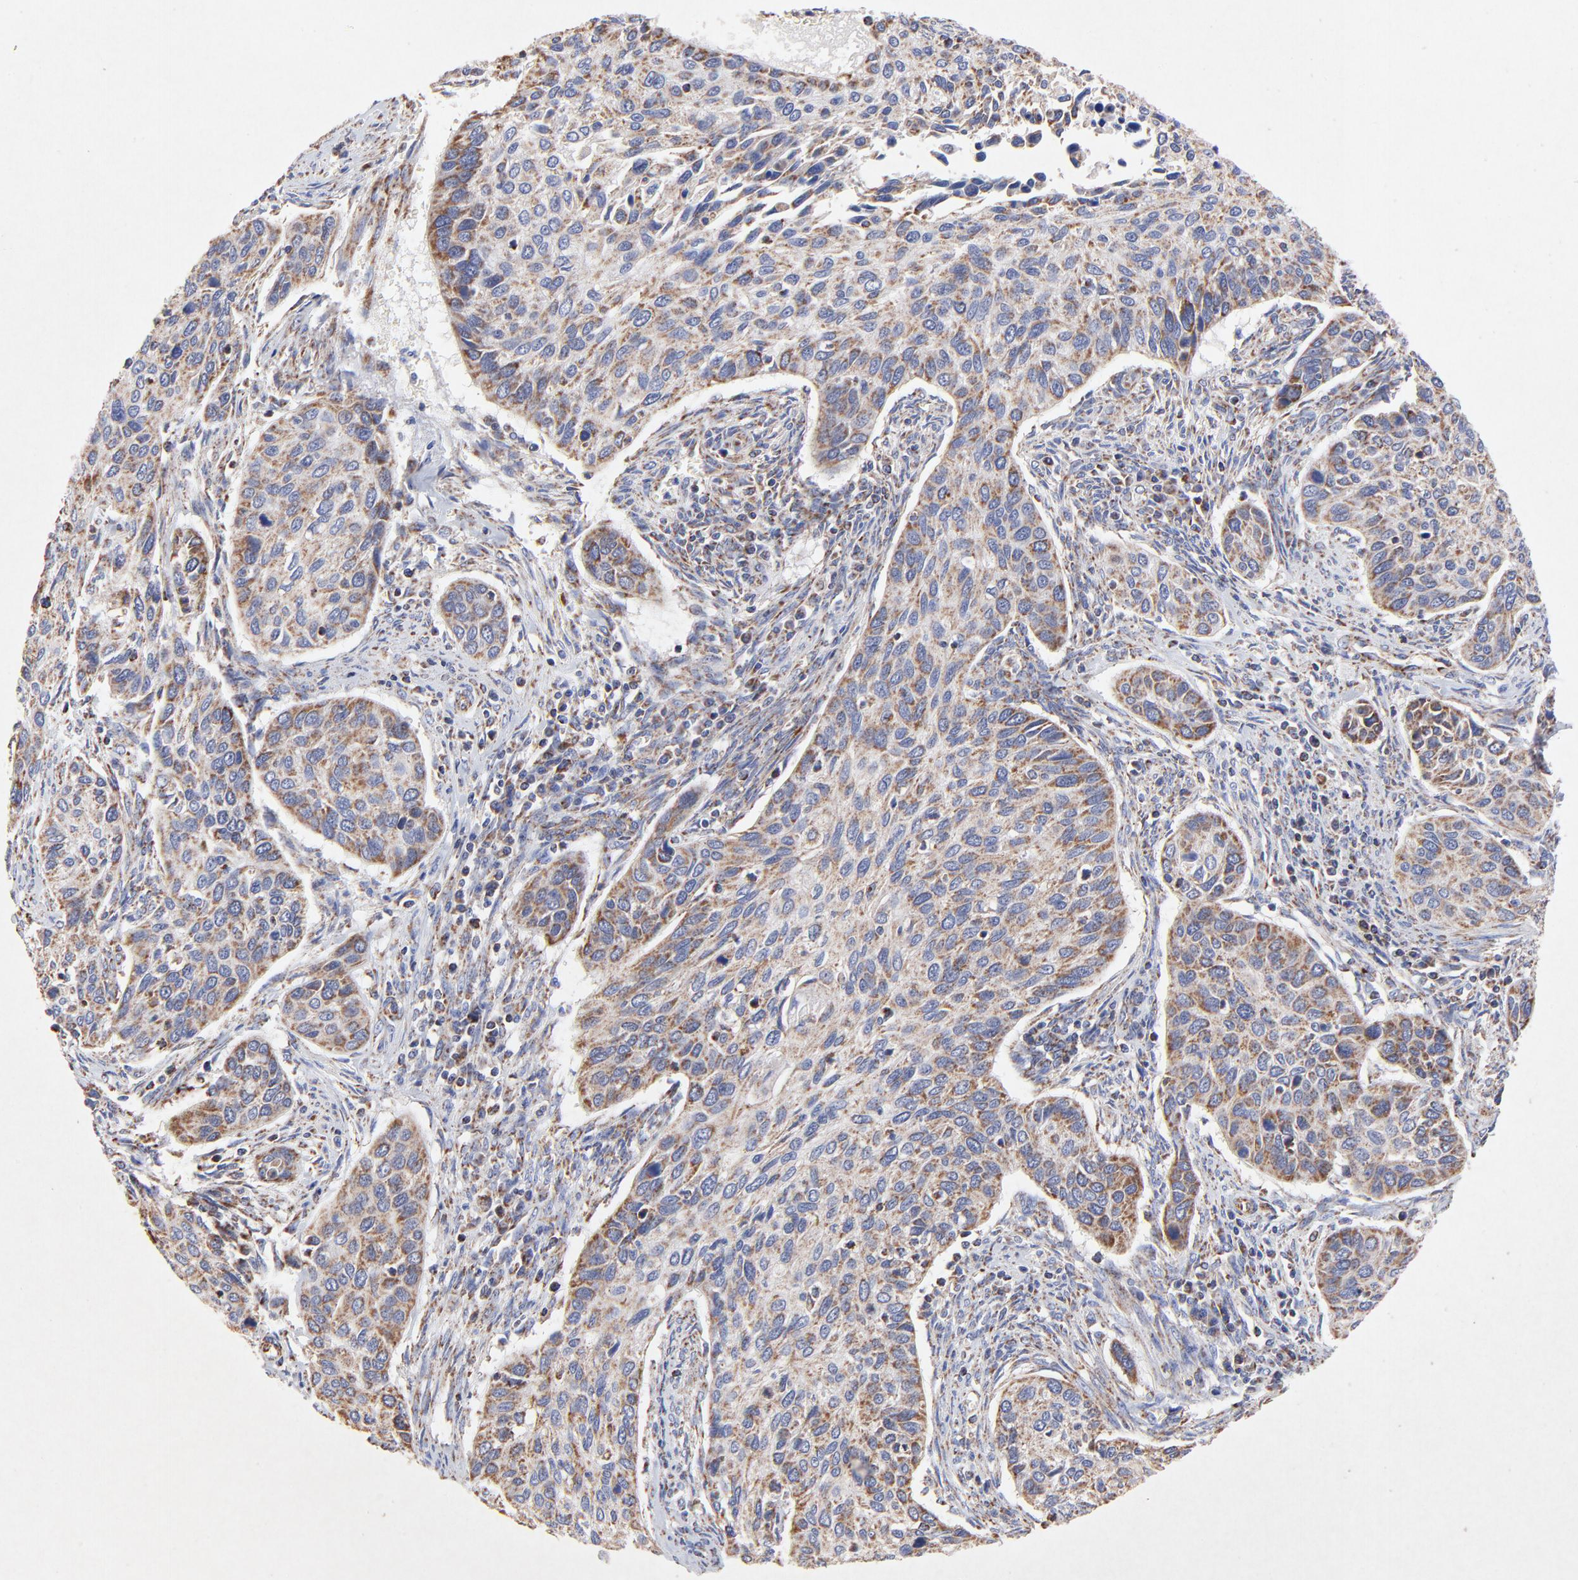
{"staining": {"intensity": "moderate", "quantity": ">75%", "location": "cytoplasmic/membranous"}, "tissue": "cervical cancer", "cell_type": "Tumor cells", "image_type": "cancer", "snomed": [{"axis": "morphology", "description": "Squamous cell carcinoma, NOS"}, {"axis": "topography", "description": "Cervix"}], "caption": "Immunohistochemistry of human cervical squamous cell carcinoma shows medium levels of moderate cytoplasmic/membranous expression in approximately >75% of tumor cells.", "gene": "SSBP1", "patient": {"sex": "female", "age": 57}}